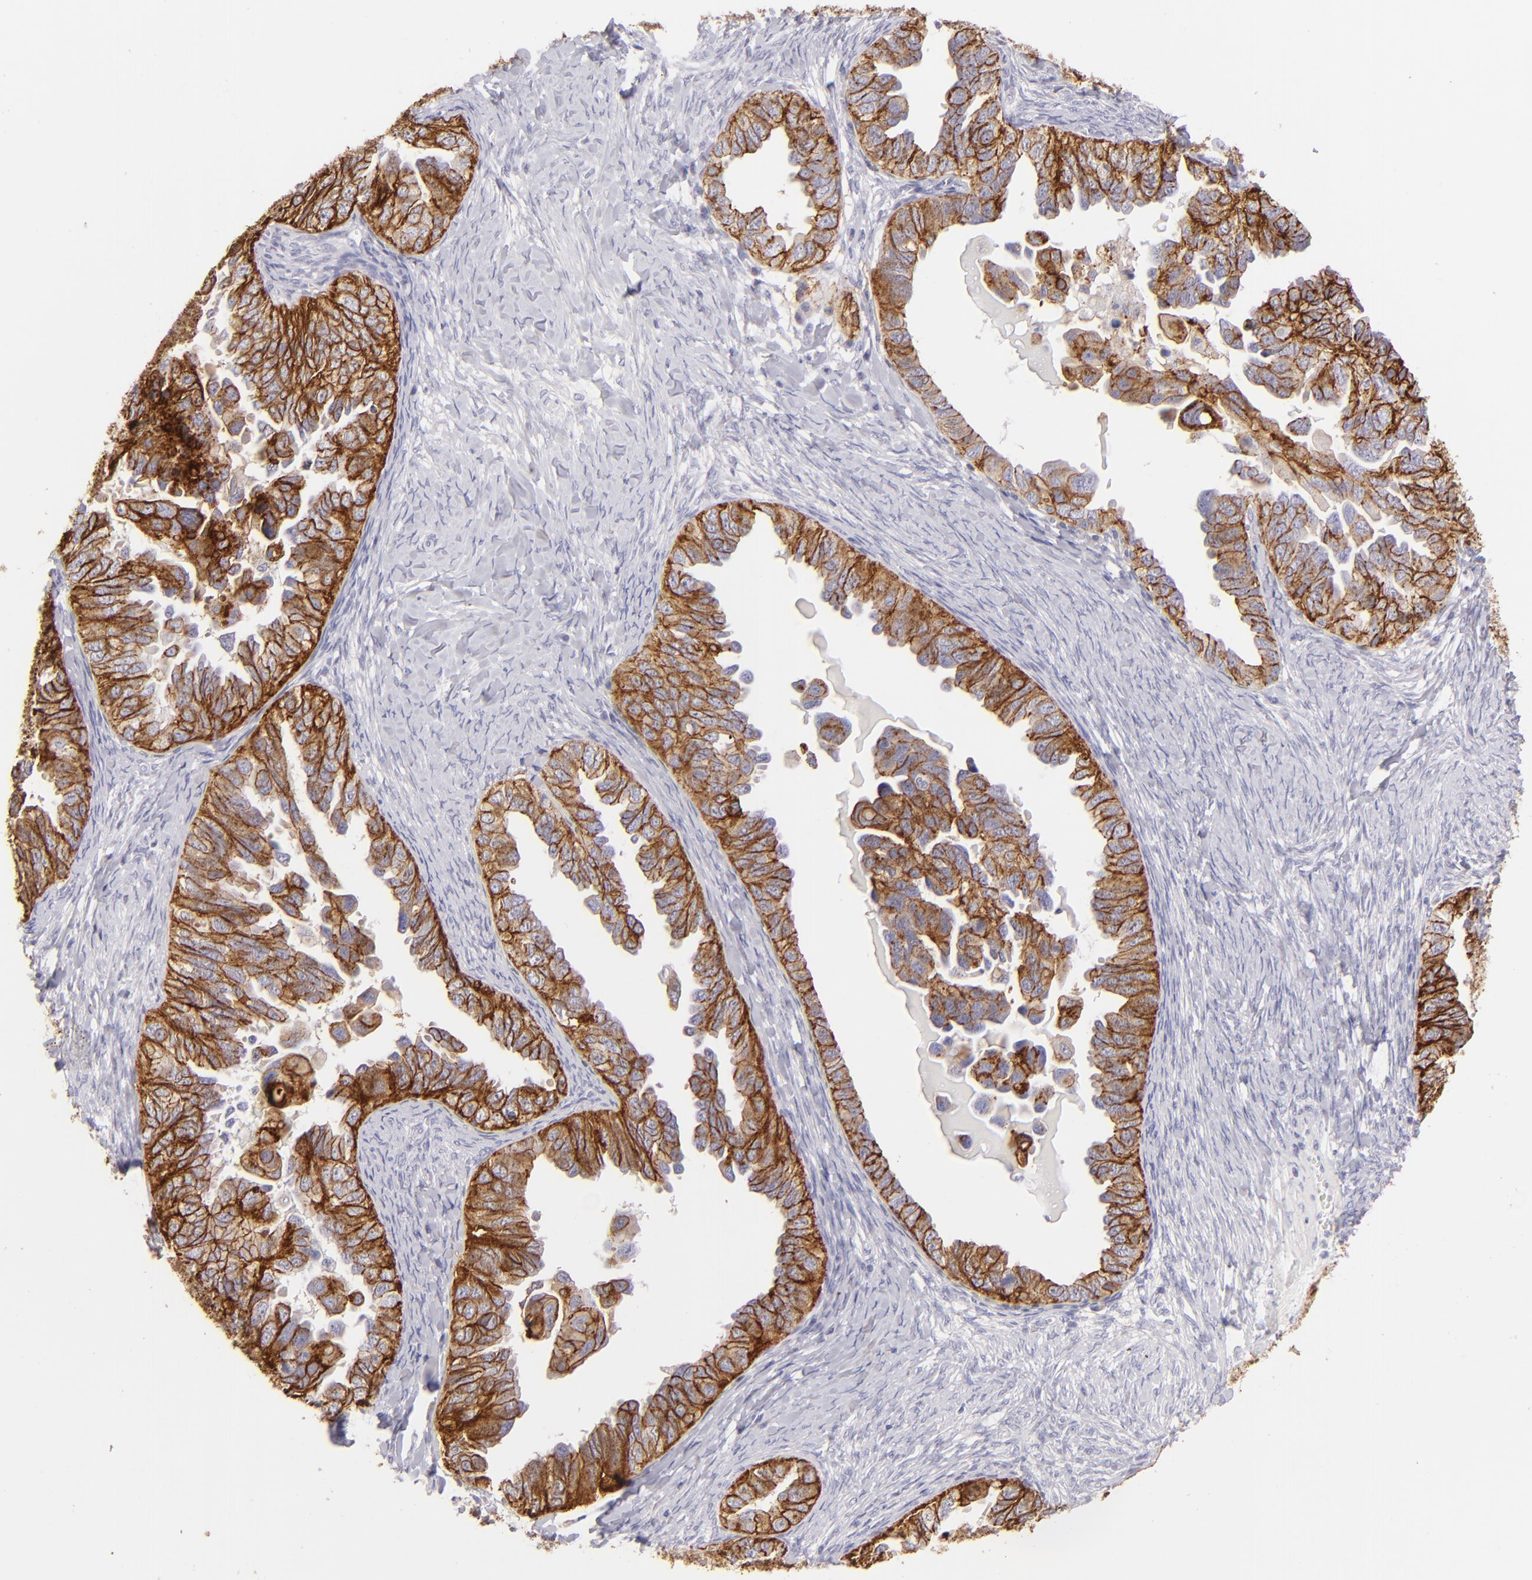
{"staining": {"intensity": "strong", "quantity": ">75%", "location": "cytoplasmic/membranous"}, "tissue": "ovarian cancer", "cell_type": "Tumor cells", "image_type": "cancer", "snomed": [{"axis": "morphology", "description": "Cystadenocarcinoma, serous, NOS"}, {"axis": "topography", "description": "Ovary"}], "caption": "Tumor cells demonstrate high levels of strong cytoplasmic/membranous expression in about >75% of cells in ovarian serous cystadenocarcinoma.", "gene": "CLDN4", "patient": {"sex": "female", "age": 82}}